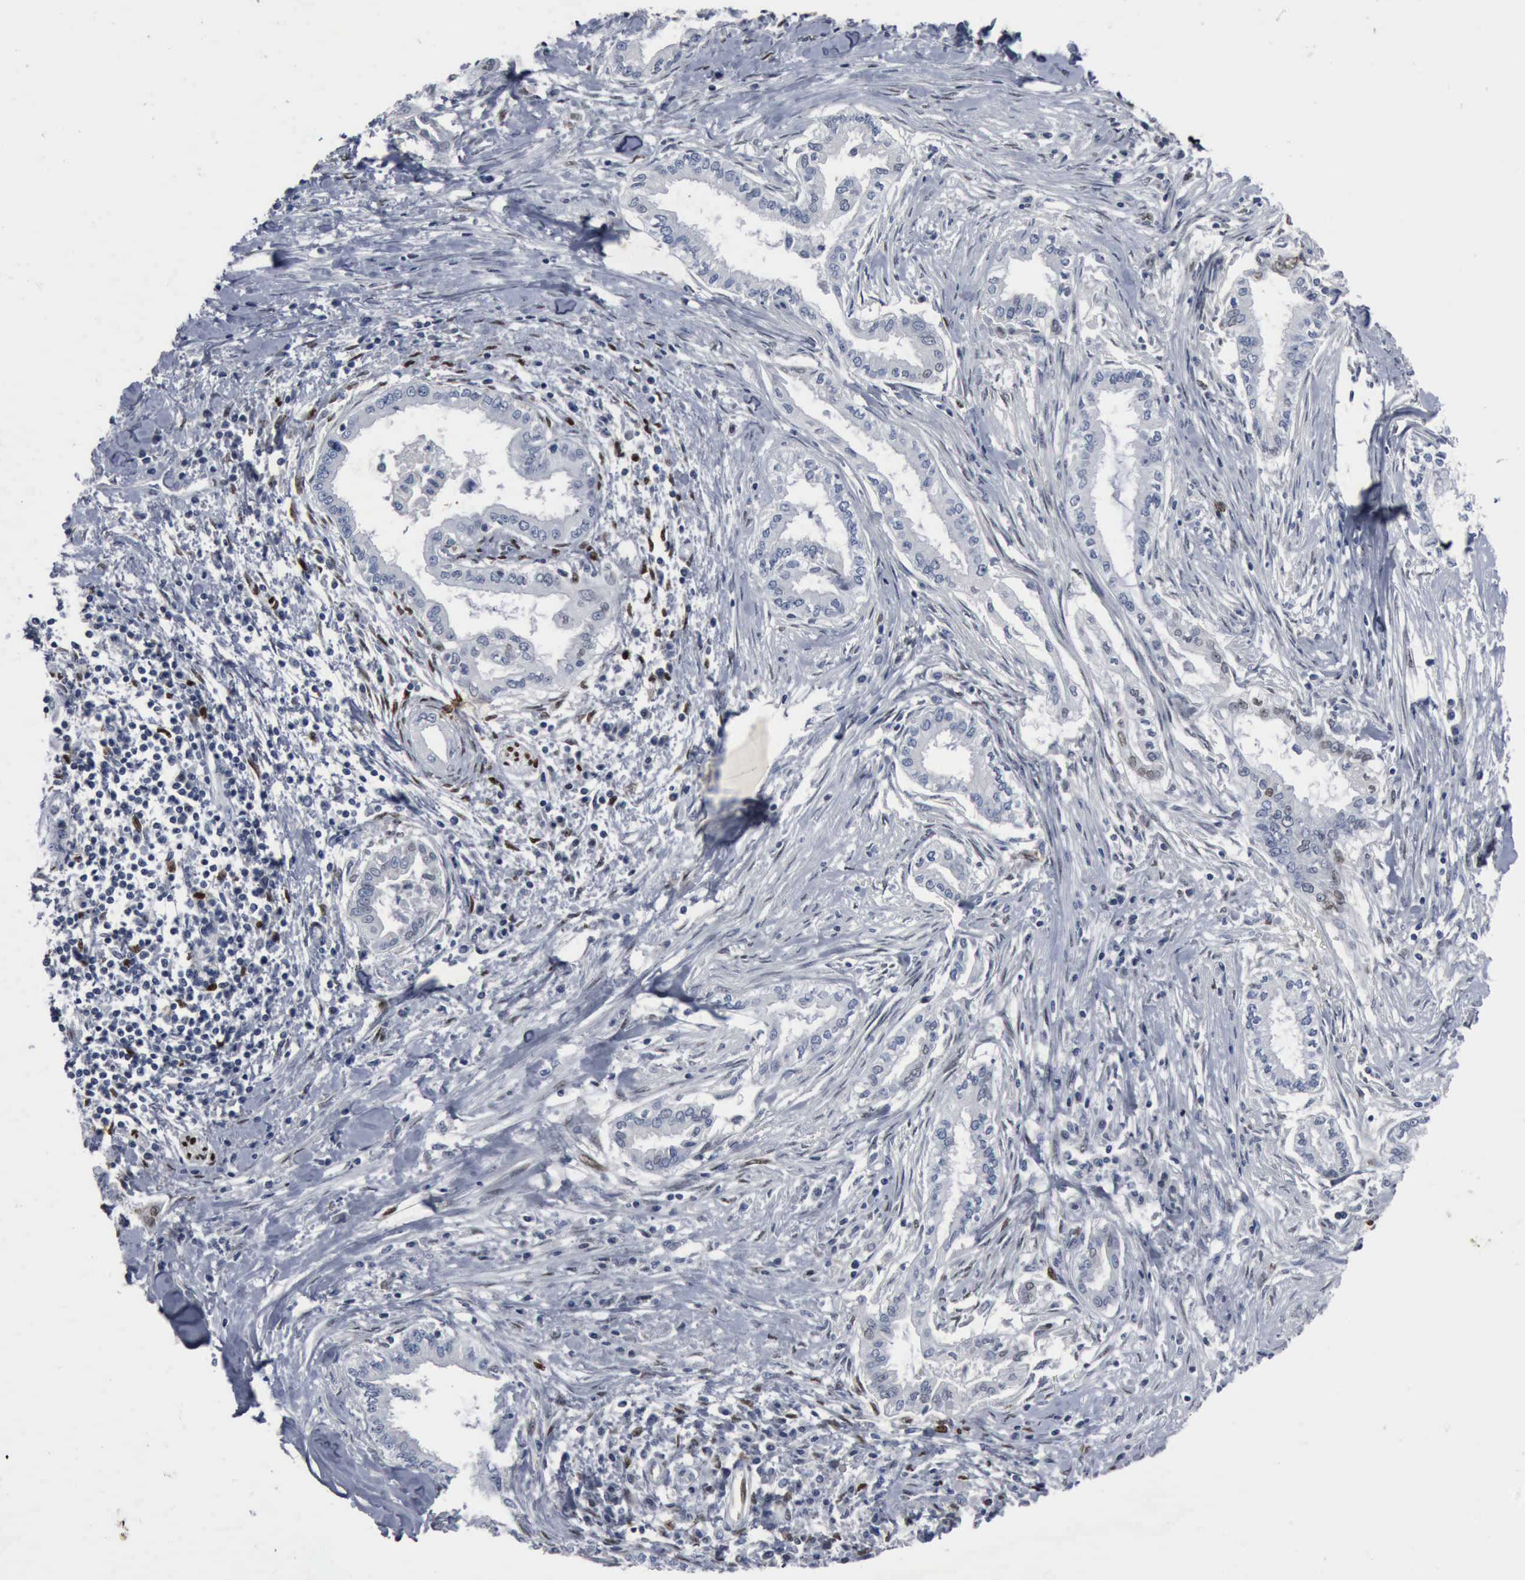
{"staining": {"intensity": "negative", "quantity": "none", "location": "none"}, "tissue": "pancreatic cancer", "cell_type": "Tumor cells", "image_type": "cancer", "snomed": [{"axis": "morphology", "description": "Adenocarcinoma, NOS"}, {"axis": "topography", "description": "Pancreas"}], "caption": "There is no significant expression in tumor cells of pancreatic cancer (adenocarcinoma). (Stains: DAB (3,3'-diaminobenzidine) IHC with hematoxylin counter stain, Microscopy: brightfield microscopy at high magnification).", "gene": "FGF2", "patient": {"sex": "female", "age": 64}}